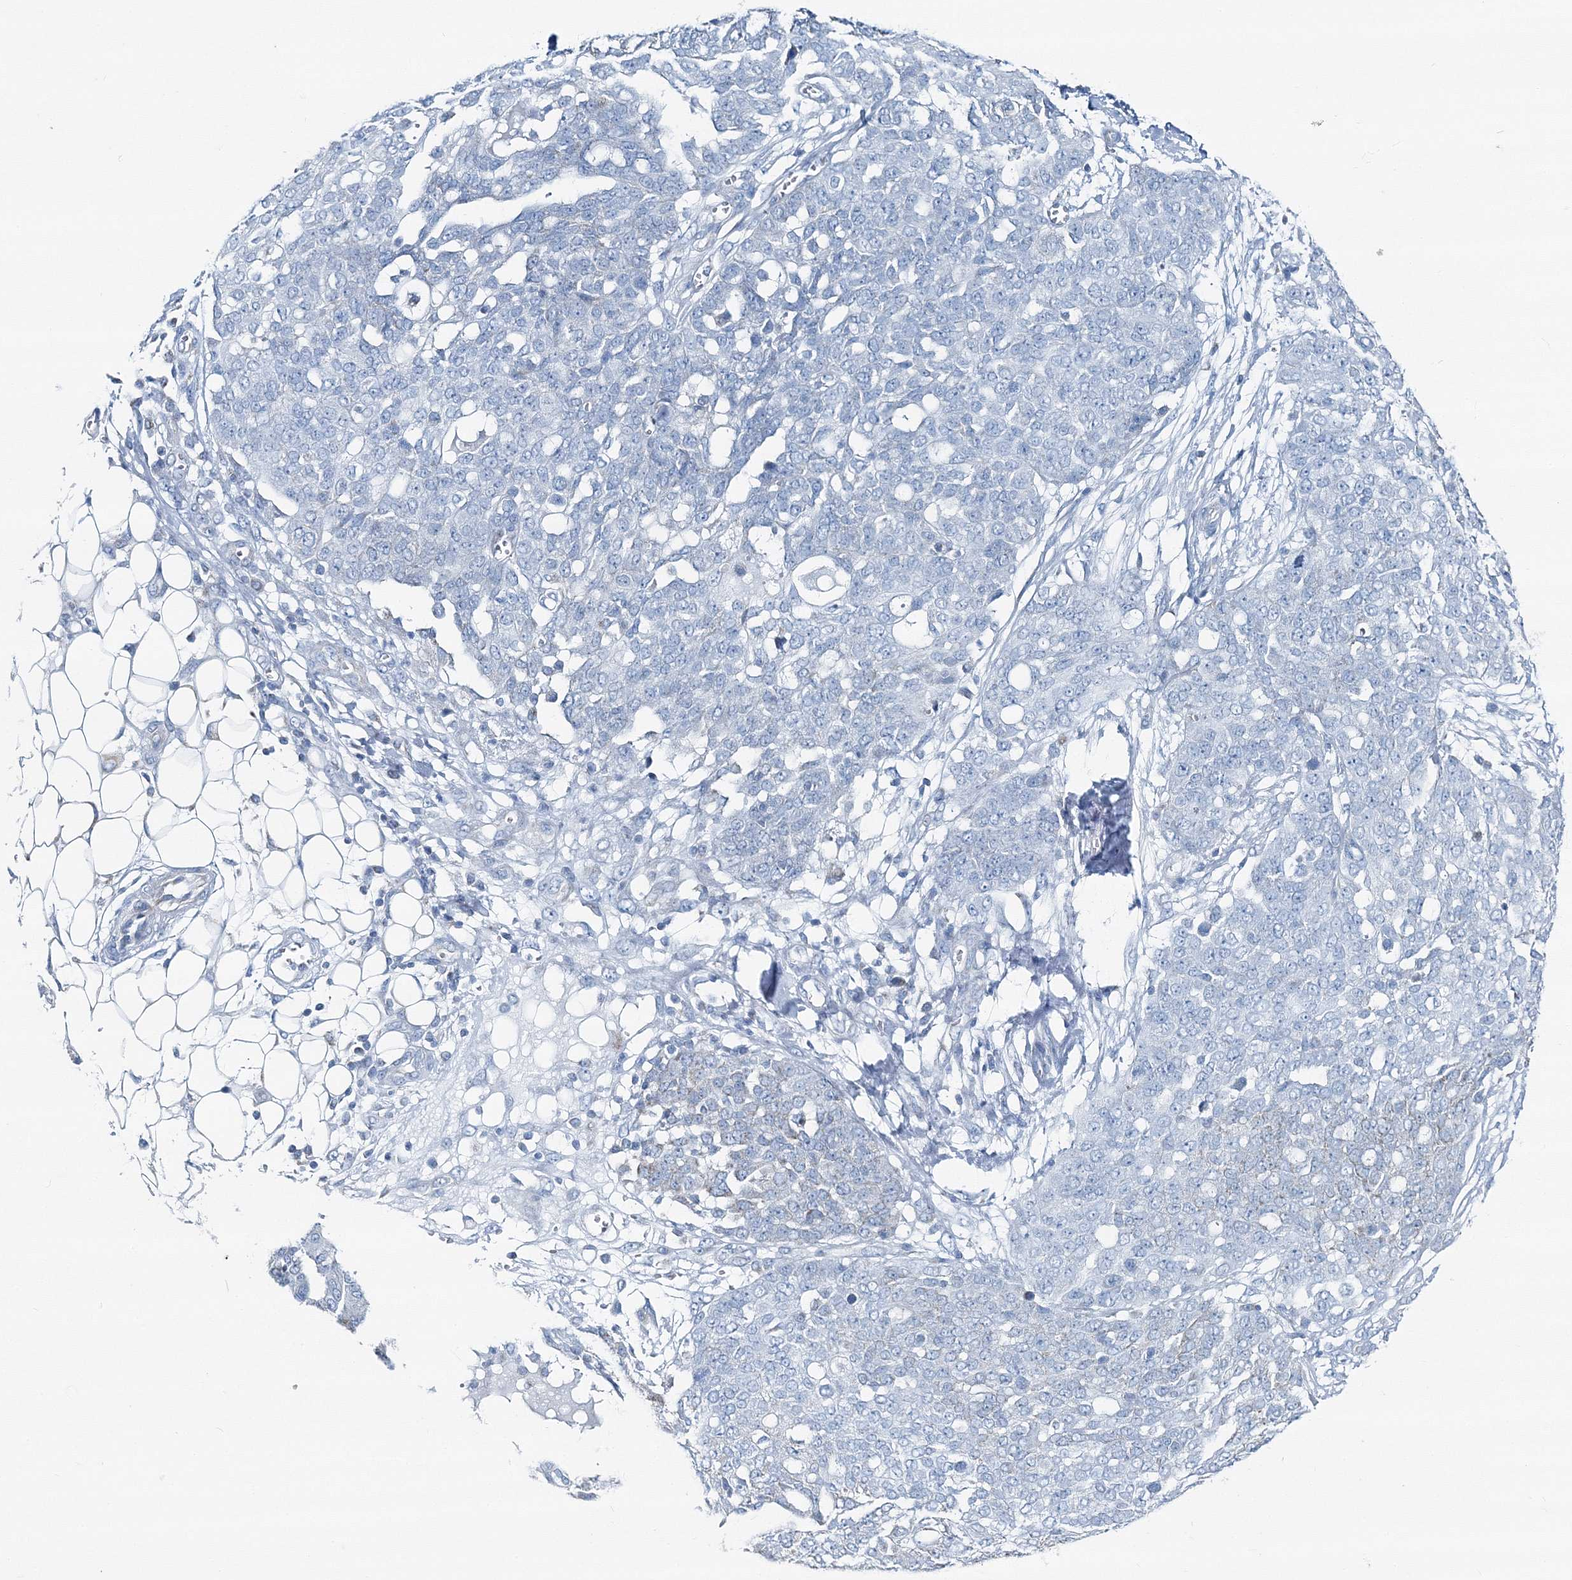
{"staining": {"intensity": "negative", "quantity": "none", "location": "none"}, "tissue": "ovarian cancer", "cell_type": "Tumor cells", "image_type": "cancer", "snomed": [{"axis": "morphology", "description": "Cystadenocarcinoma, serous, NOS"}, {"axis": "topography", "description": "Soft tissue"}, {"axis": "topography", "description": "Ovary"}], "caption": "The image shows no significant positivity in tumor cells of ovarian cancer.", "gene": "GABARAPL2", "patient": {"sex": "female", "age": 57}}